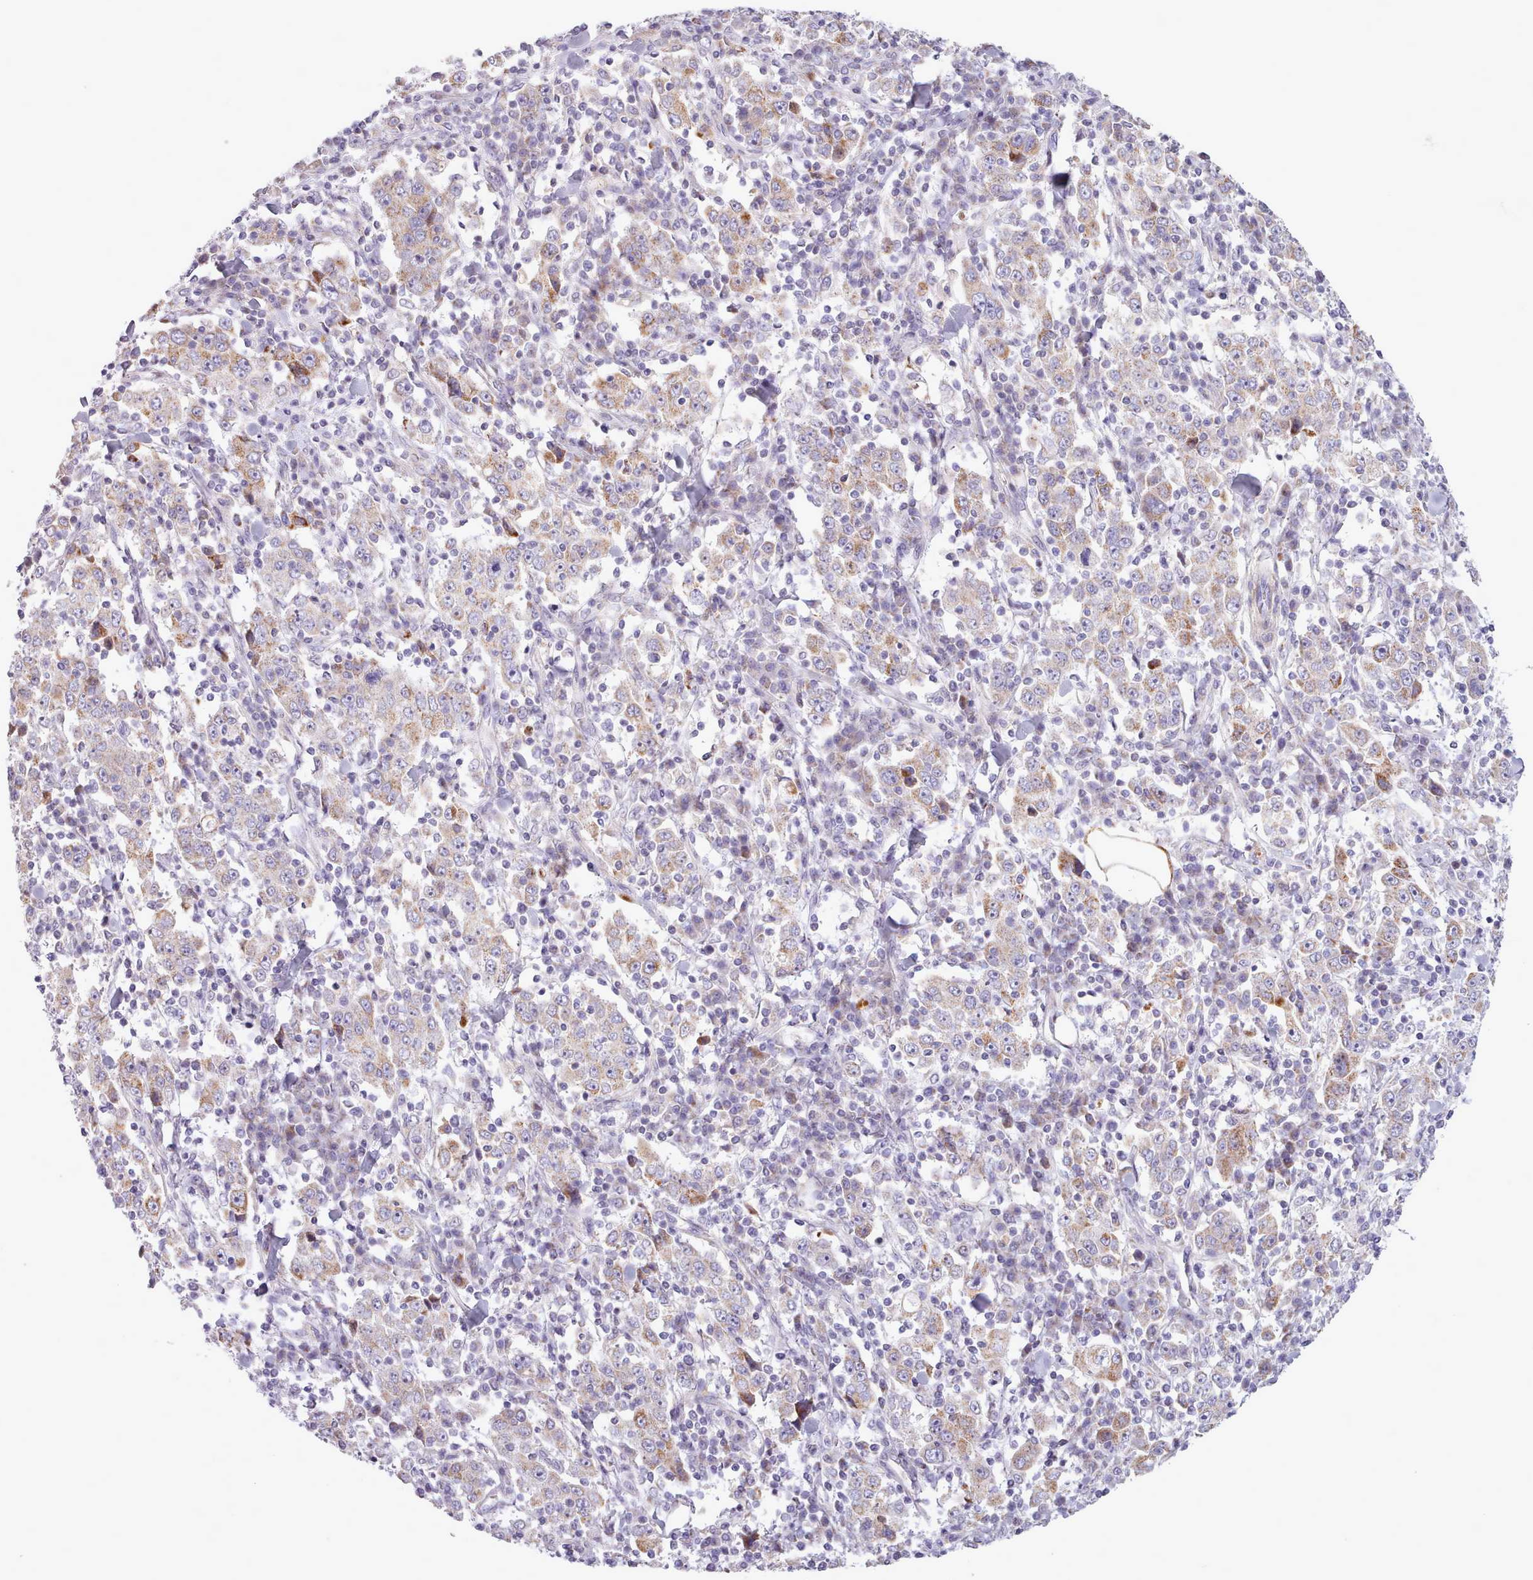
{"staining": {"intensity": "weak", "quantity": "25%-75%", "location": "cytoplasmic/membranous"}, "tissue": "stomach cancer", "cell_type": "Tumor cells", "image_type": "cancer", "snomed": [{"axis": "morphology", "description": "Normal tissue, NOS"}, {"axis": "morphology", "description": "Adenocarcinoma, NOS"}, {"axis": "topography", "description": "Stomach, upper"}, {"axis": "topography", "description": "Stomach"}], "caption": "Stomach cancer (adenocarcinoma) stained for a protein (brown) reveals weak cytoplasmic/membranous positive expression in about 25%-75% of tumor cells.", "gene": "AVL9", "patient": {"sex": "male", "age": 59}}